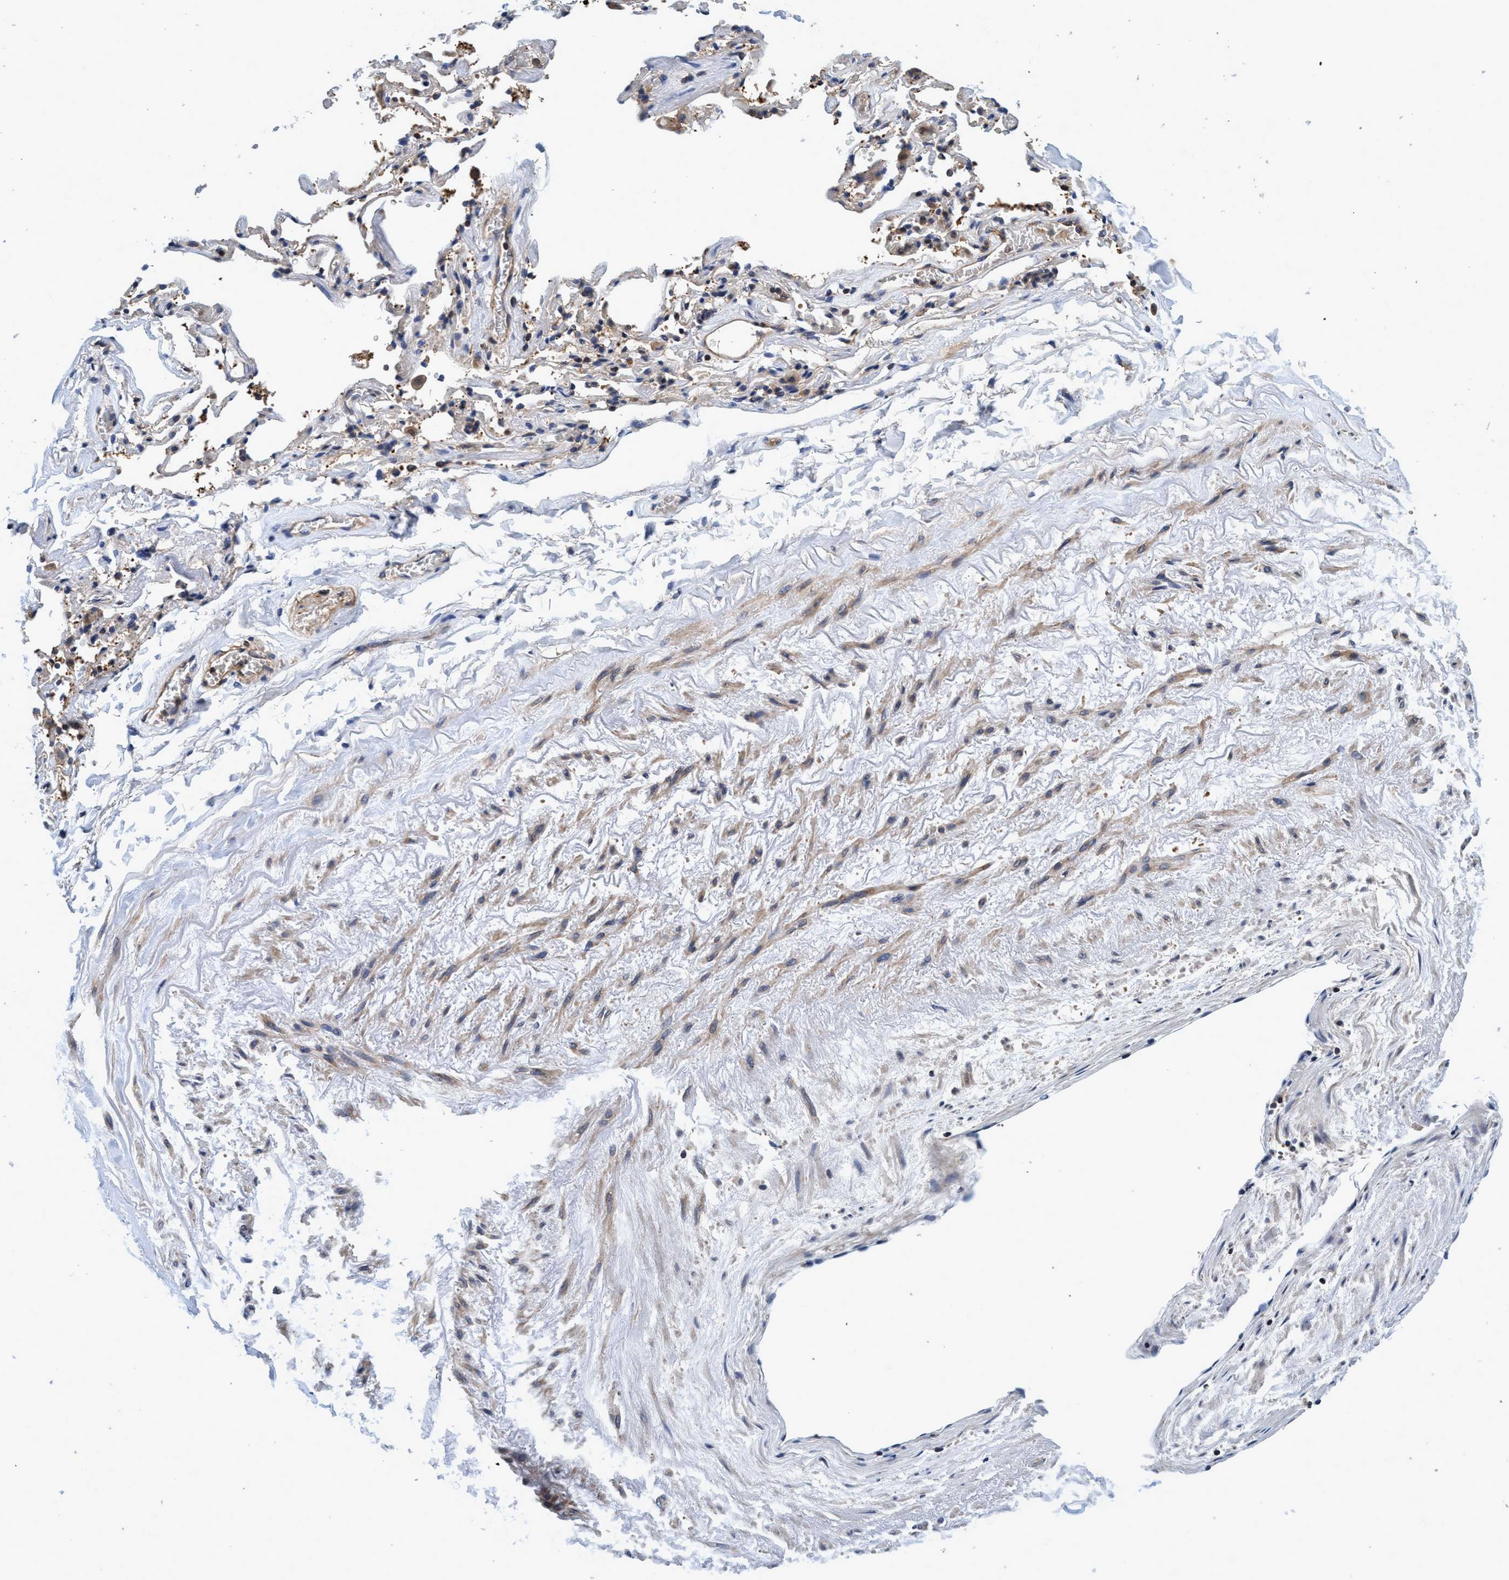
{"staining": {"intensity": "moderate", "quantity": "<25%", "location": "cytoplasmic/membranous"}, "tissue": "adipose tissue", "cell_type": "Adipocytes", "image_type": "normal", "snomed": [{"axis": "morphology", "description": "Normal tissue, NOS"}, {"axis": "topography", "description": "Cartilage tissue"}, {"axis": "topography", "description": "Lung"}], "caption": "Immunohistochemical staining of benign adipose tissue shows moderate cytoplasmic/membranous protein positivity in about <25% of adipocytes.", "gene": "CALCOCO2", "patient": {"sex": "female", "age": 77}}